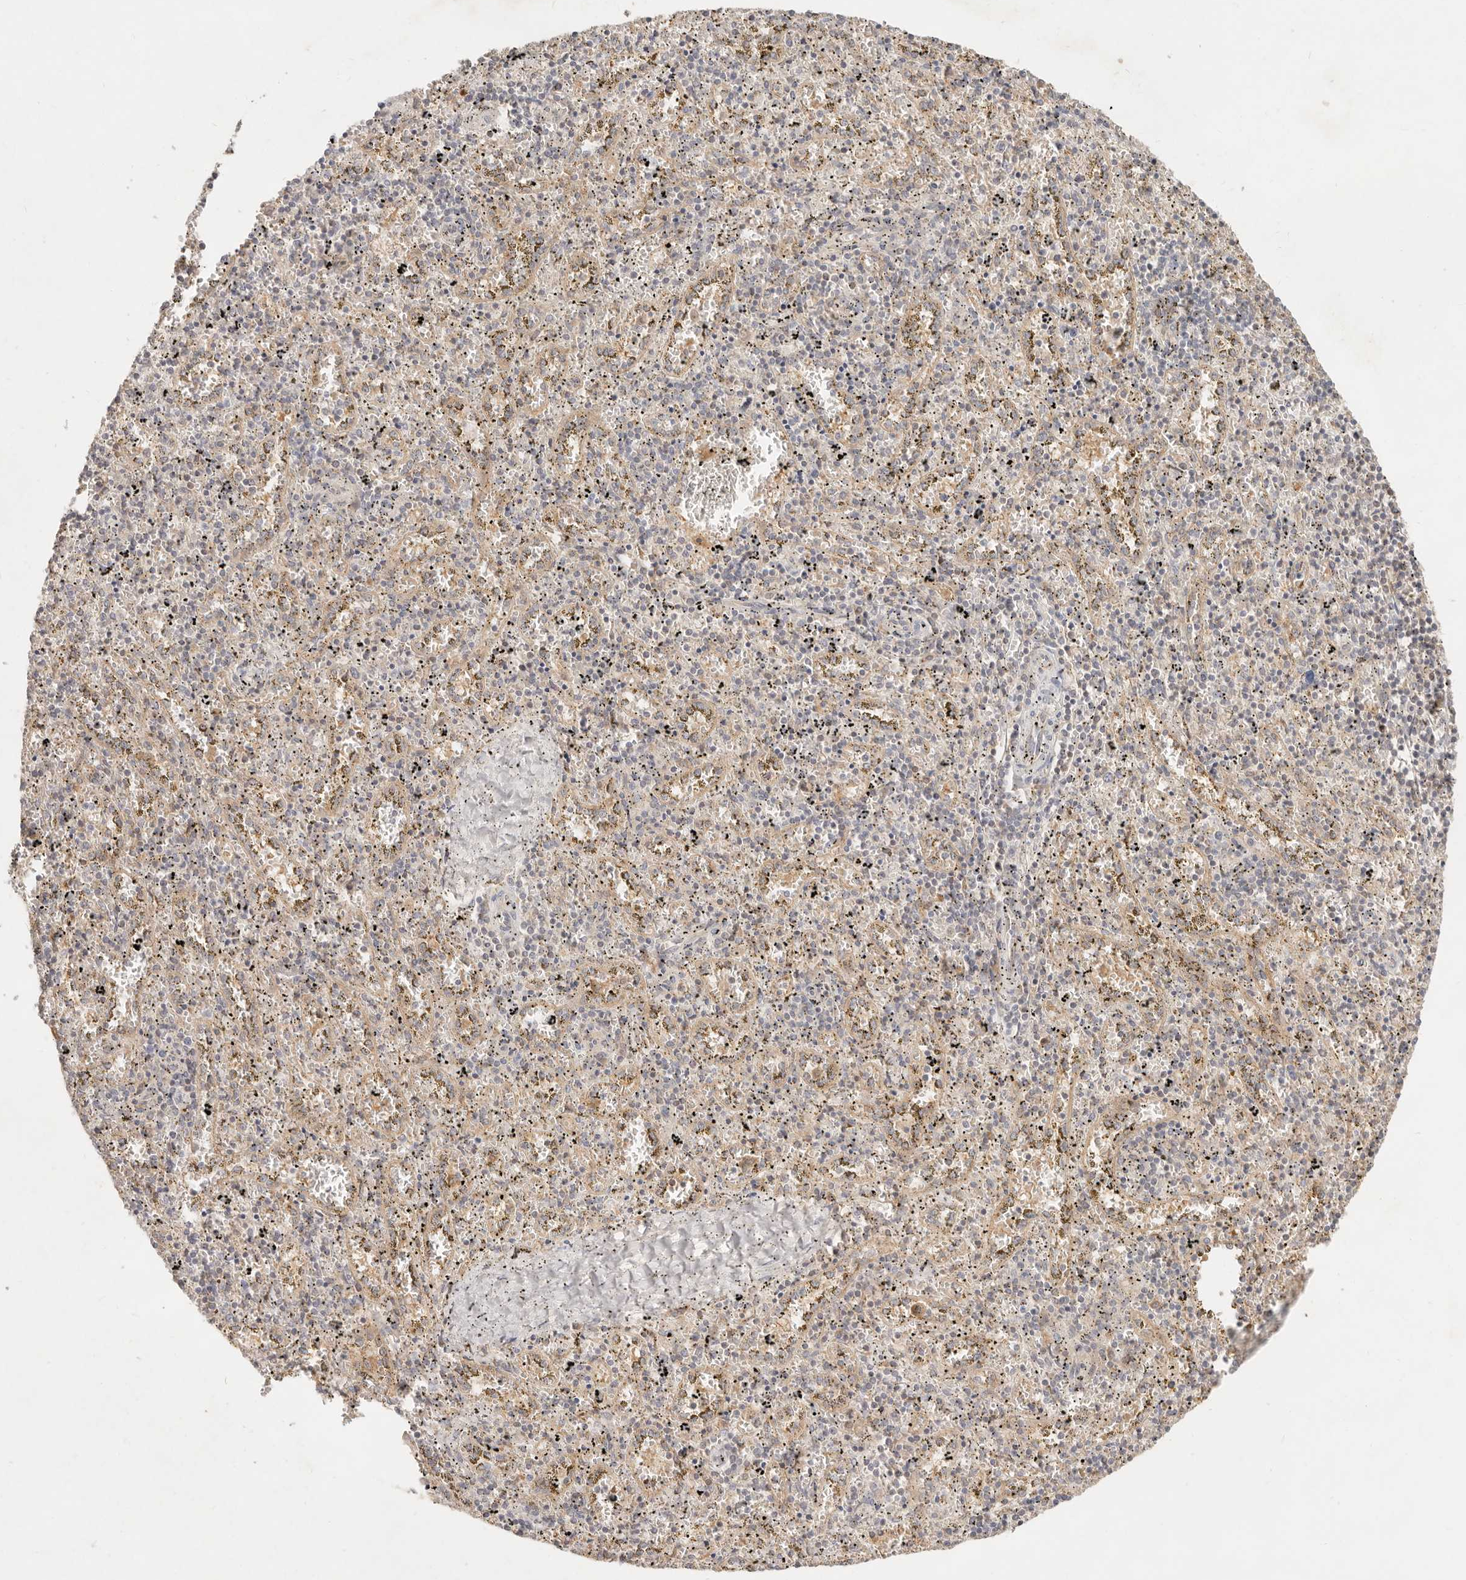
{"staining": {"intensity": "negative", "quantity": "none", "location": "none"}, "tissue": "spleen", "cell_type": "Cells in red pulp", "image_type": "normal", "snomed": [{"axis": "morphology", "description": "Normal tissue, NOS"}, {"axis": "topography", "description": "Spleen"}], "caption": "Protein analysis of normal spleen shows no significant staining in cells in red pulp.", "gene": "NECAP2", "patient": {"sex": "male", "age": 11}}